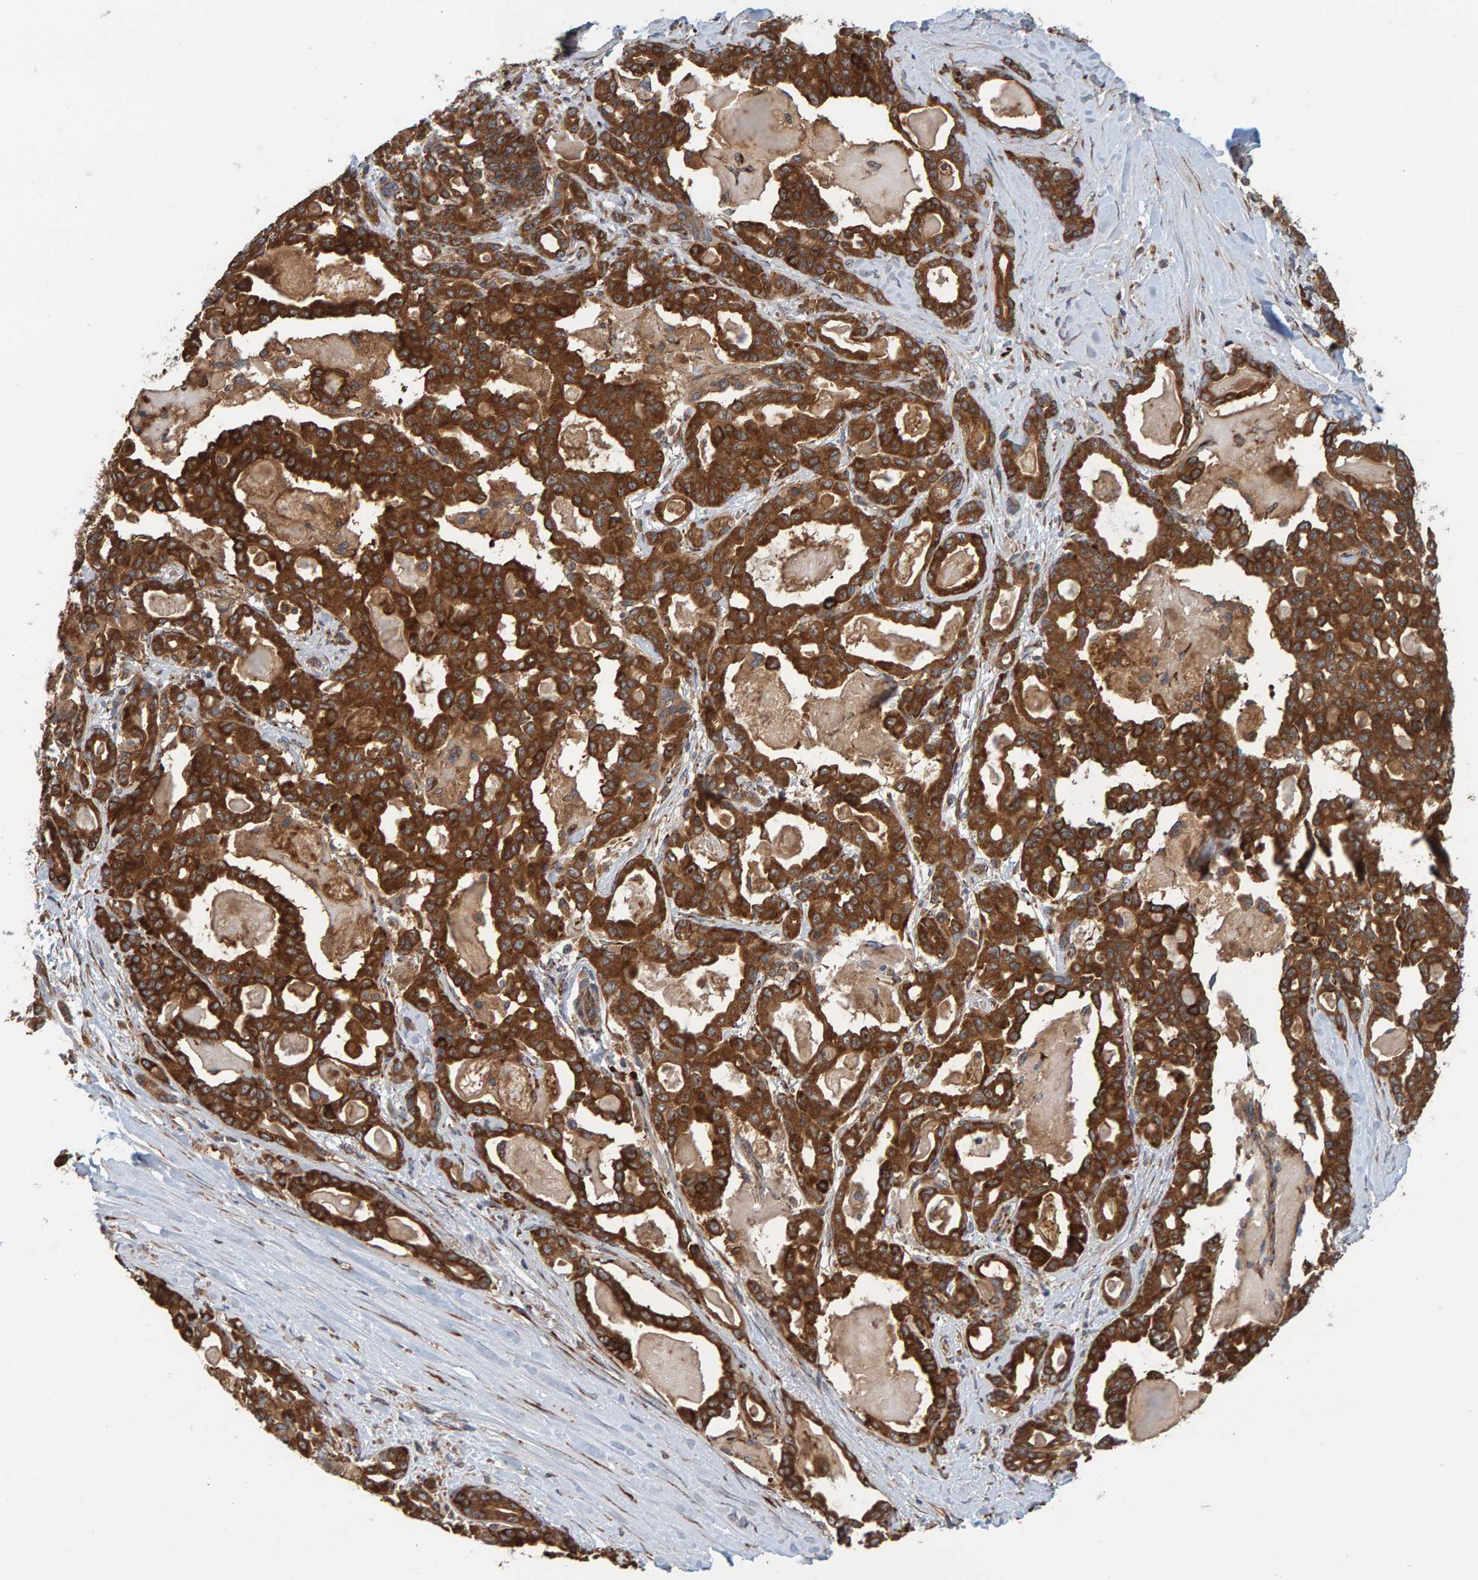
{"staining": {"intensity": "strong", "quantity": ">75%", "location": "cytoplasmic/membranous"}, "tissue": "pancreatic cancer", "cell_type": "Tumor cells", "image_type": "cancer", "snomed": [{"axis": "morphology", "description": "Adenocarcinoma, NOS"}, {"axis": "topography", "description": "Pancreas"}], "caption": "Human pancreatic cancer stained for a protein (brown) demonstrates strong cytoplasmic/membranous positive positivity in approximately >75% of tumor cells.", "gene": "BAIAP2", "patient": {"sex": "male", "age": 63}}